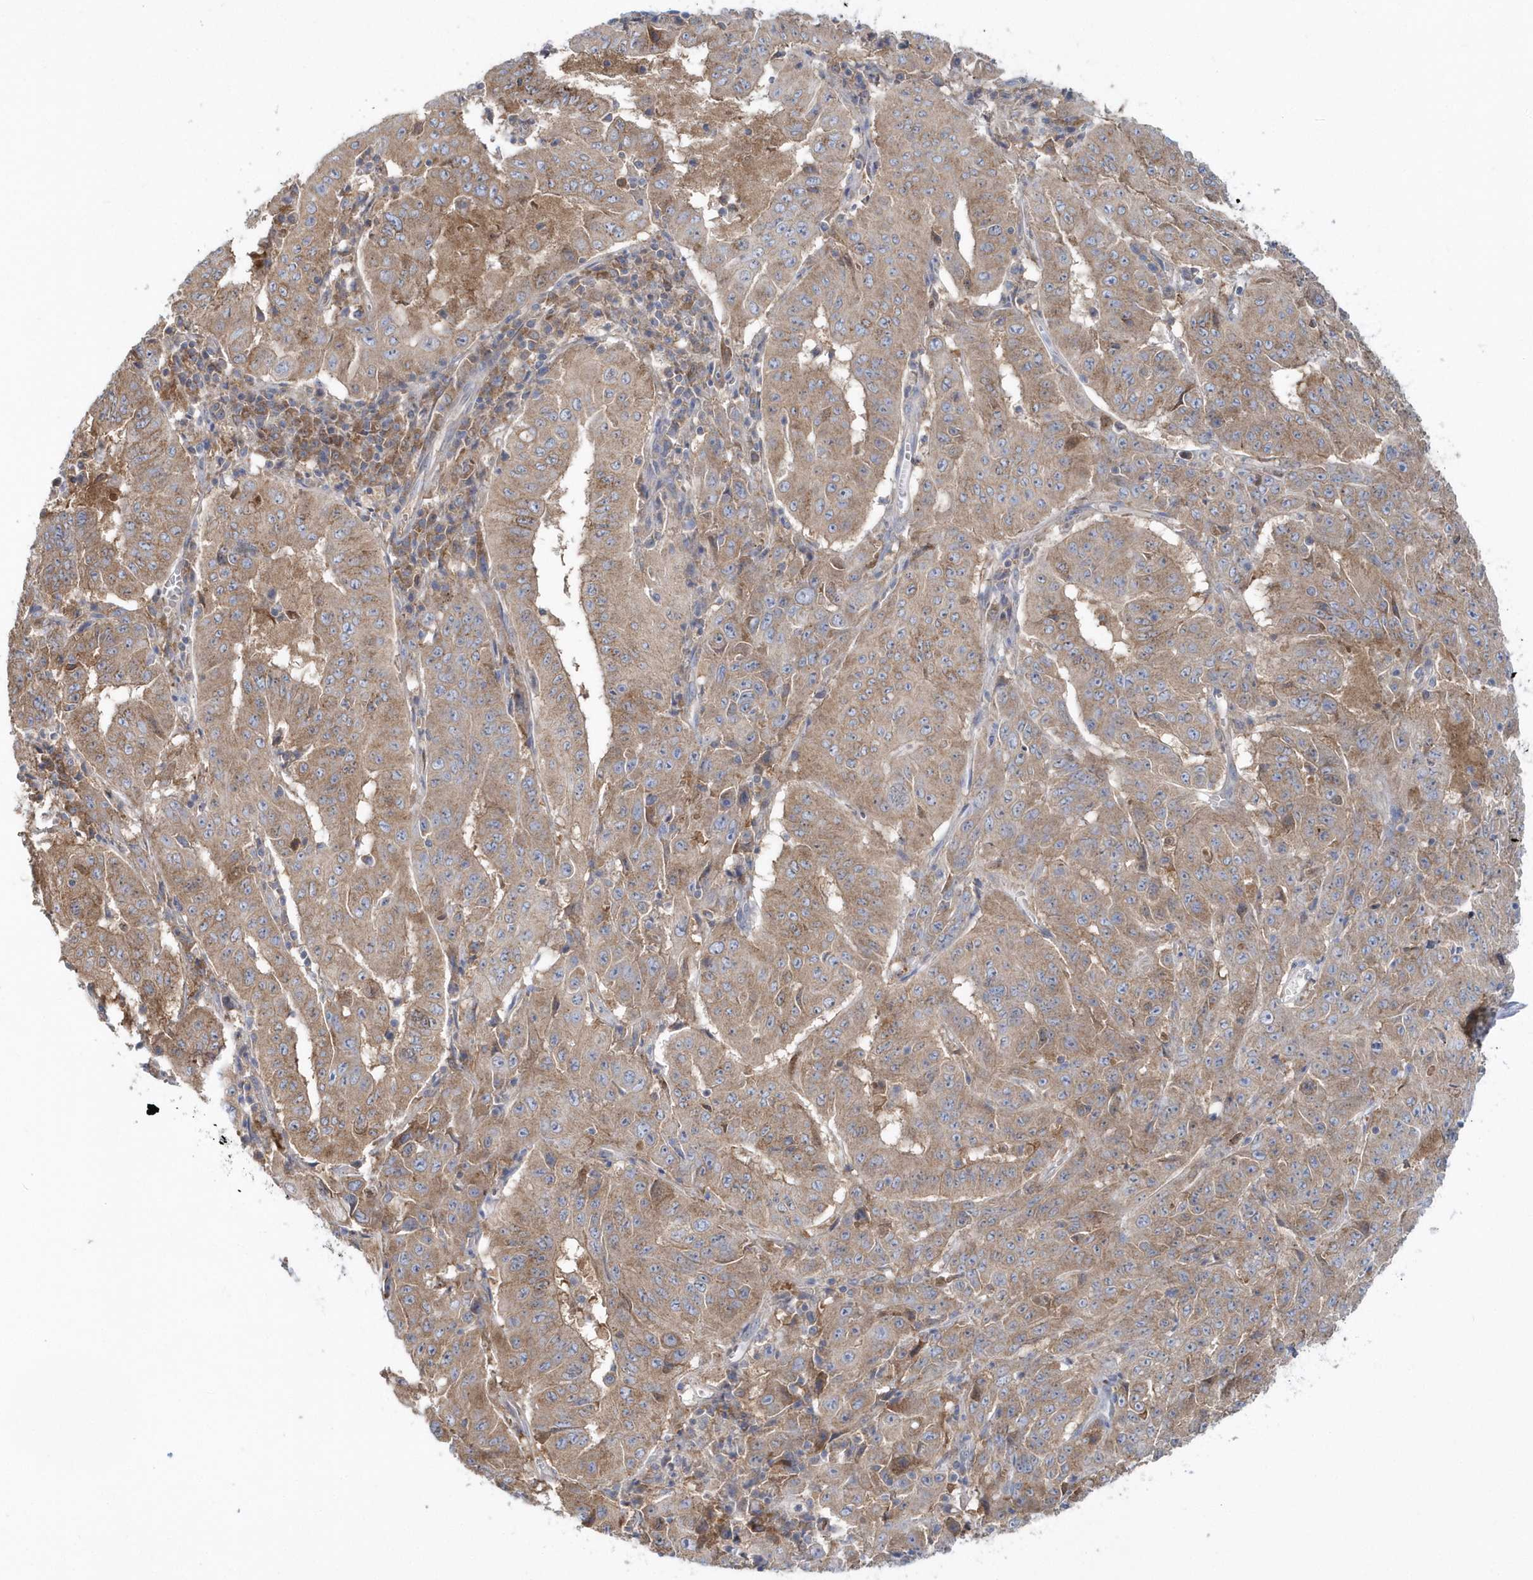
{"staining": {"intensity": "weak", "quantity": ">75%", "location": "cytoplasmic/membranous"}, "tissue": "pancreatic cancer", "cell_type": "Tumor cells", "image_type": "cancer", "snomed": [{"axis": "morphology", "description": "Adenocarcinoma, NOS"}, {"axis": "topography", "description": "Pancreas"}], "caption": "High-power microscopy captured an immunohistochemistry (IHC) image of pancreatic cancer, revealing weak cytoplasmic/membranous expression in about >75% of tumor cells.", "gene": "EIF3C", "patient": {"sex": "male", "age": 63}}